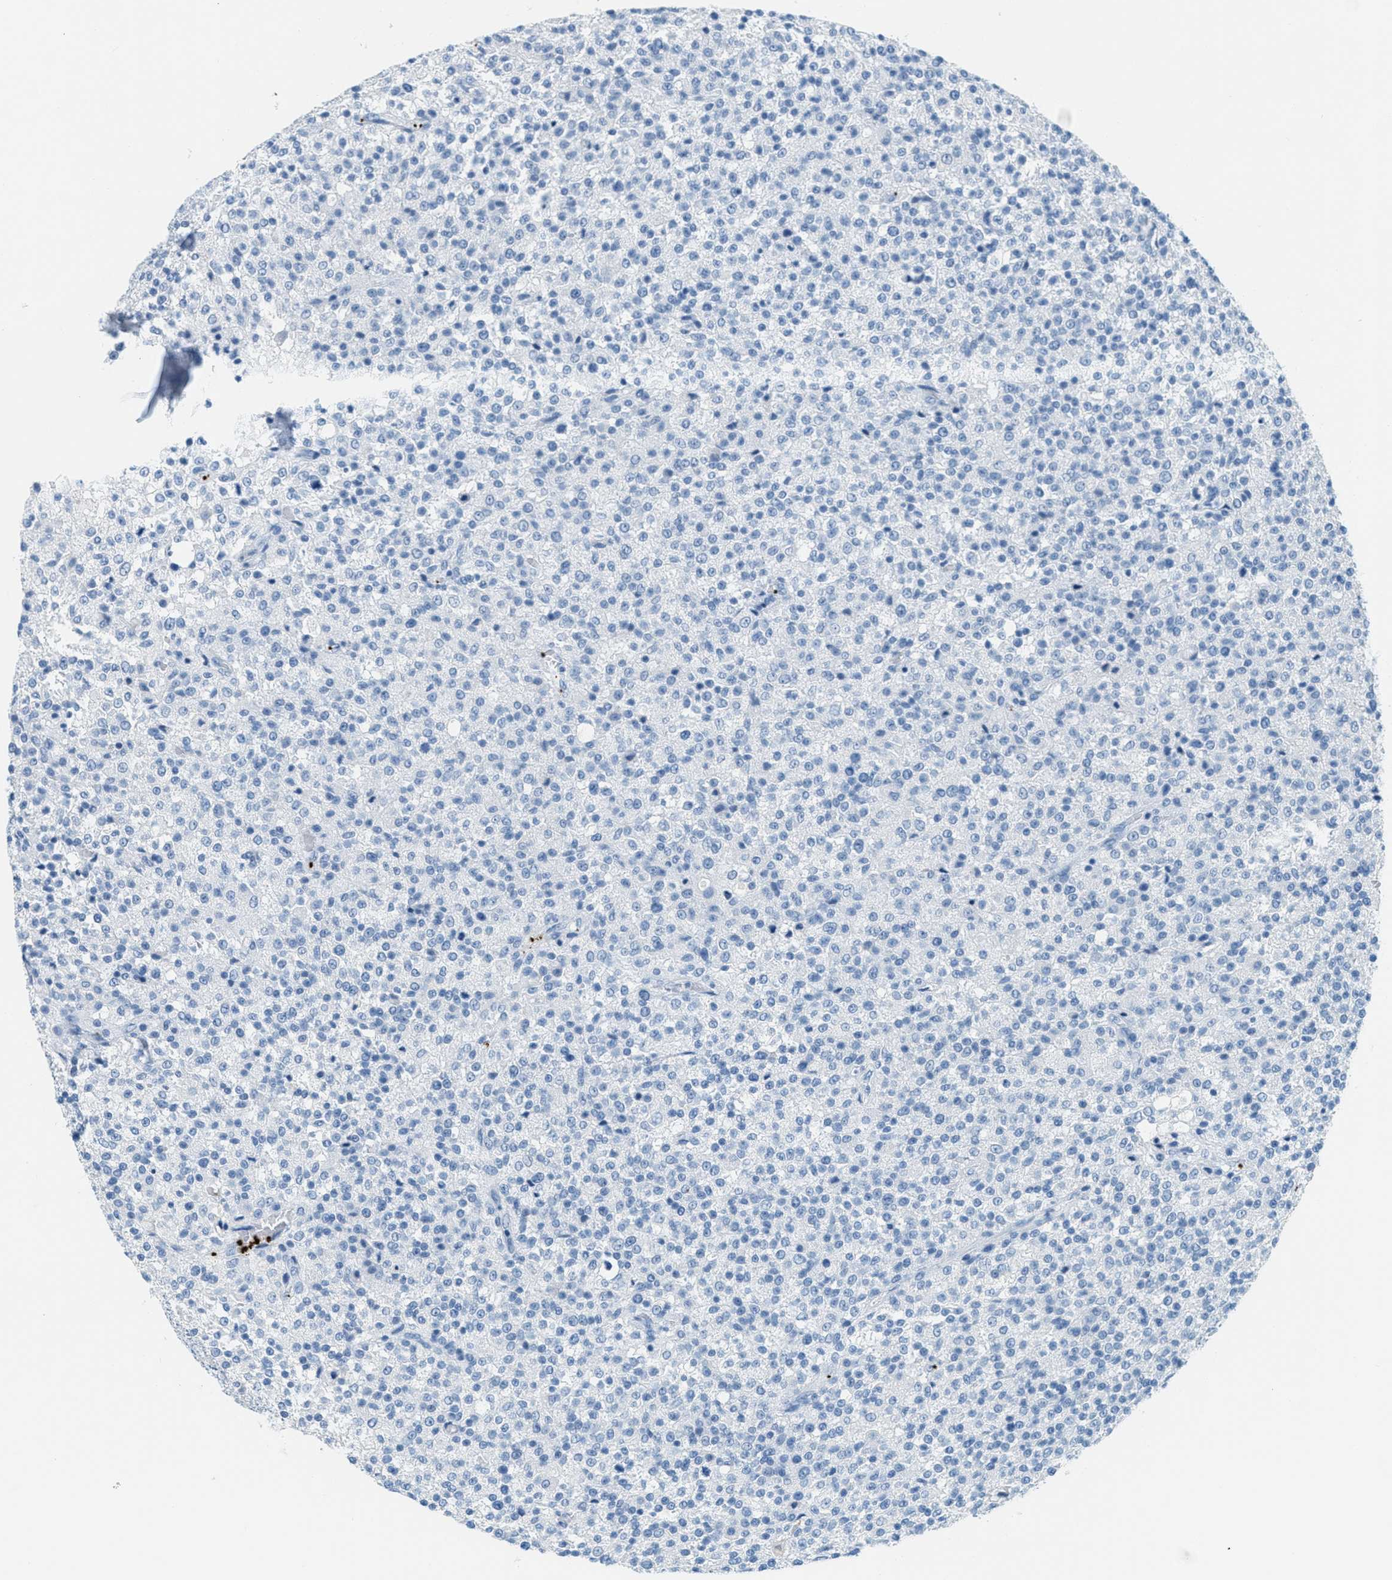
{"staining": {"intensity": "negative", "quantity": "none", "location": "none"}, "tissue": "testis cancer", "cell_type": "Tumor cells", "image_type": "cancer", "snomed": [{"axis": "morphology", "description": "Seminoma, NOS"}, {"axis": "topography", "description": "Testis"}], "caption": "DAB (3,3'-diaminobenzidine) immunohistochemical staining of testis cancer displays no significant positivity in tumor cells.", "gene": "PPBP", "patient": {"sex": "male", "age": 59}}